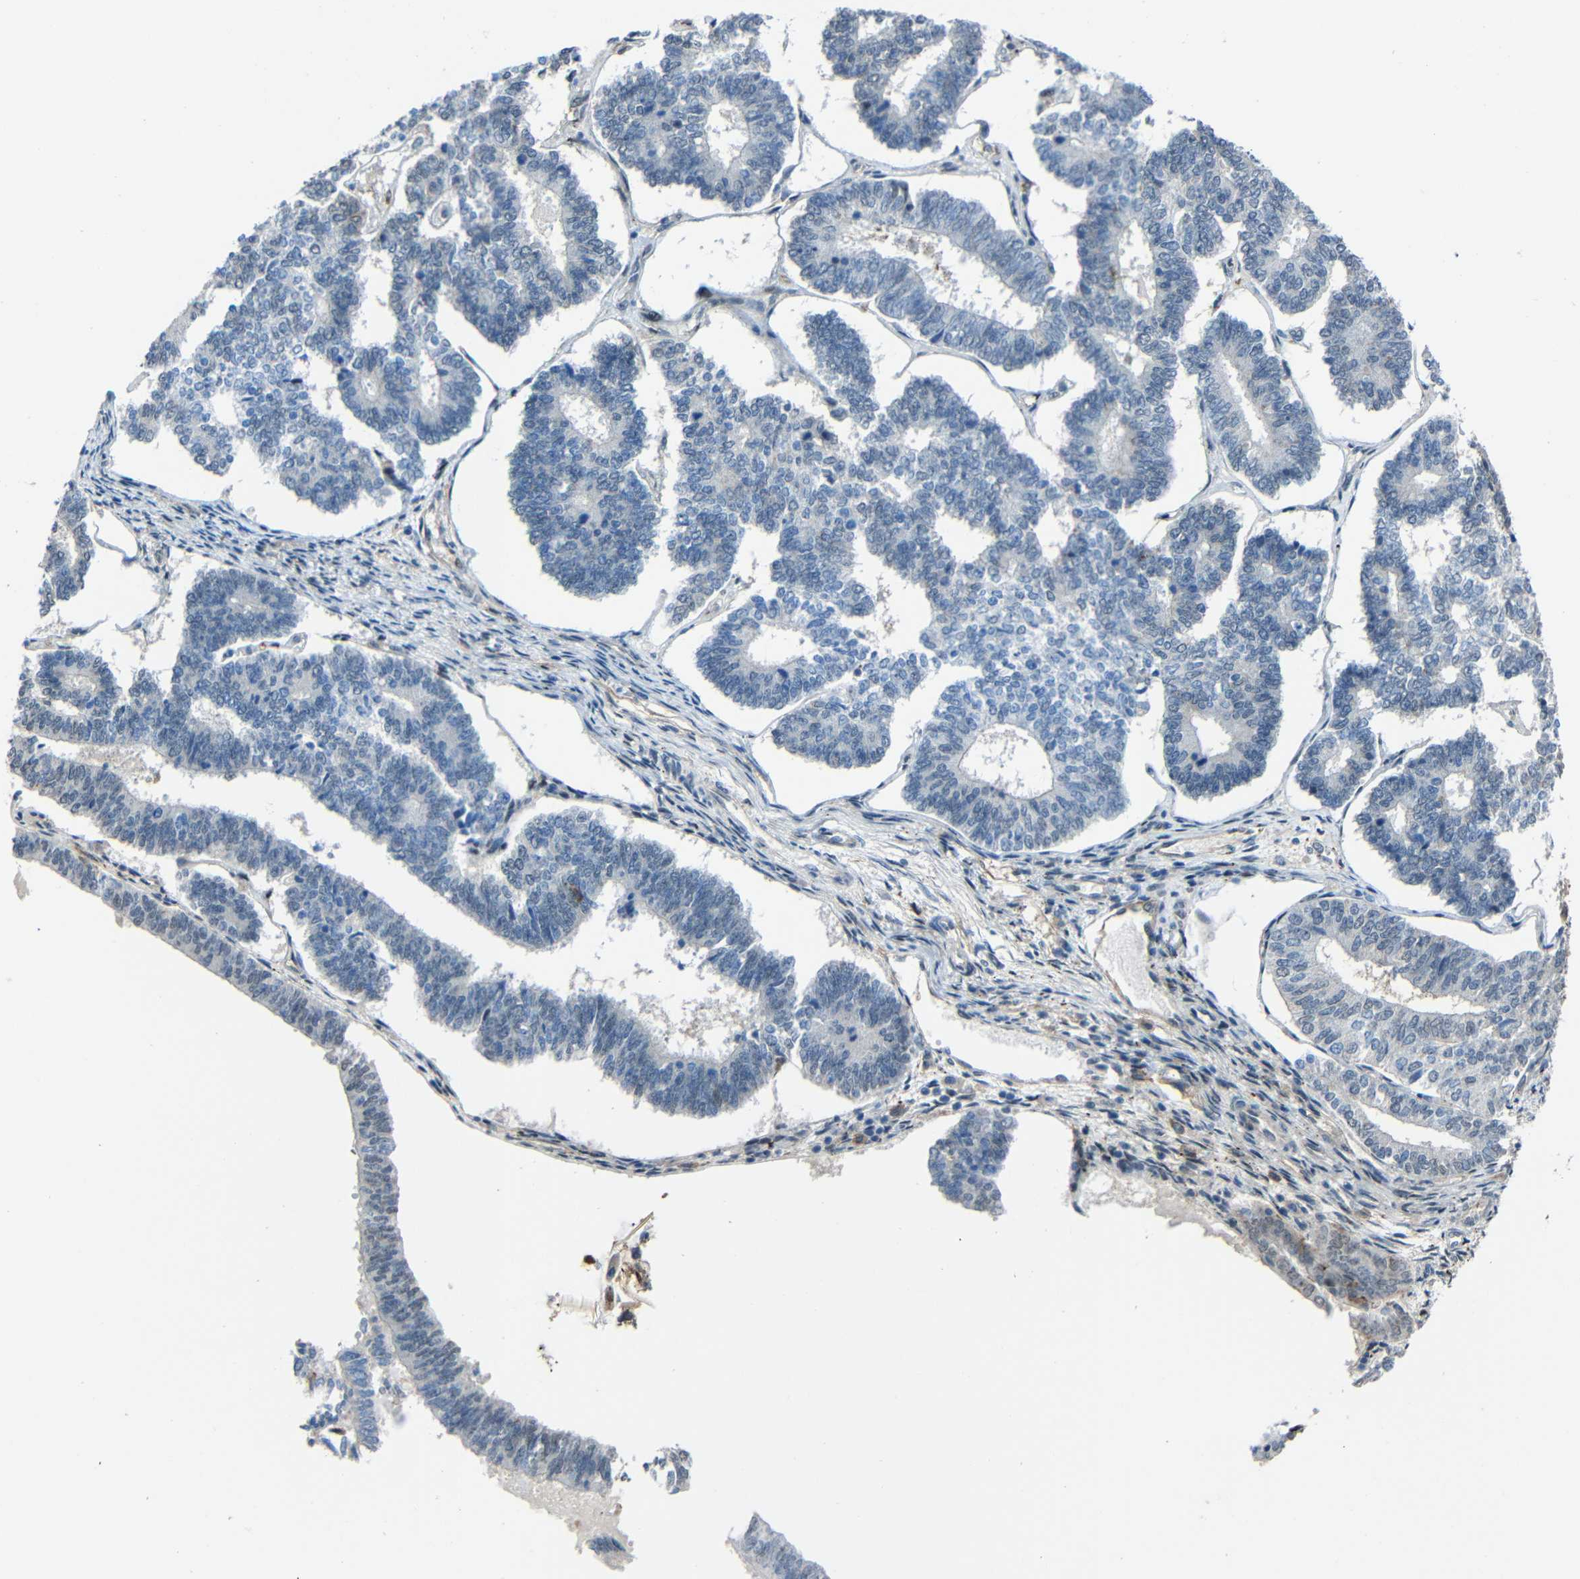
{"staining": {"intensity": "moderate", "quantity": "<25%", "location": "cytoplasmic/membranous"}, "tissue": "endometrial cancer", "cell_type": "Tumor cells", "image_type": "cancer", "snomed": [{"axis": "morphology", "description": "Adenocarcinoma, NOS"}, {"axis": "topography", "description": "Endometrium"}], "caption": "Protein analysis of endometrial cancer (adenocarcinoma) tissue shows moderate cytoplasmic/membranous expression in approximately <25% of tumor cells.", "gene": "DNAJC5", "patient": {"sex": "female", "age": 70}}